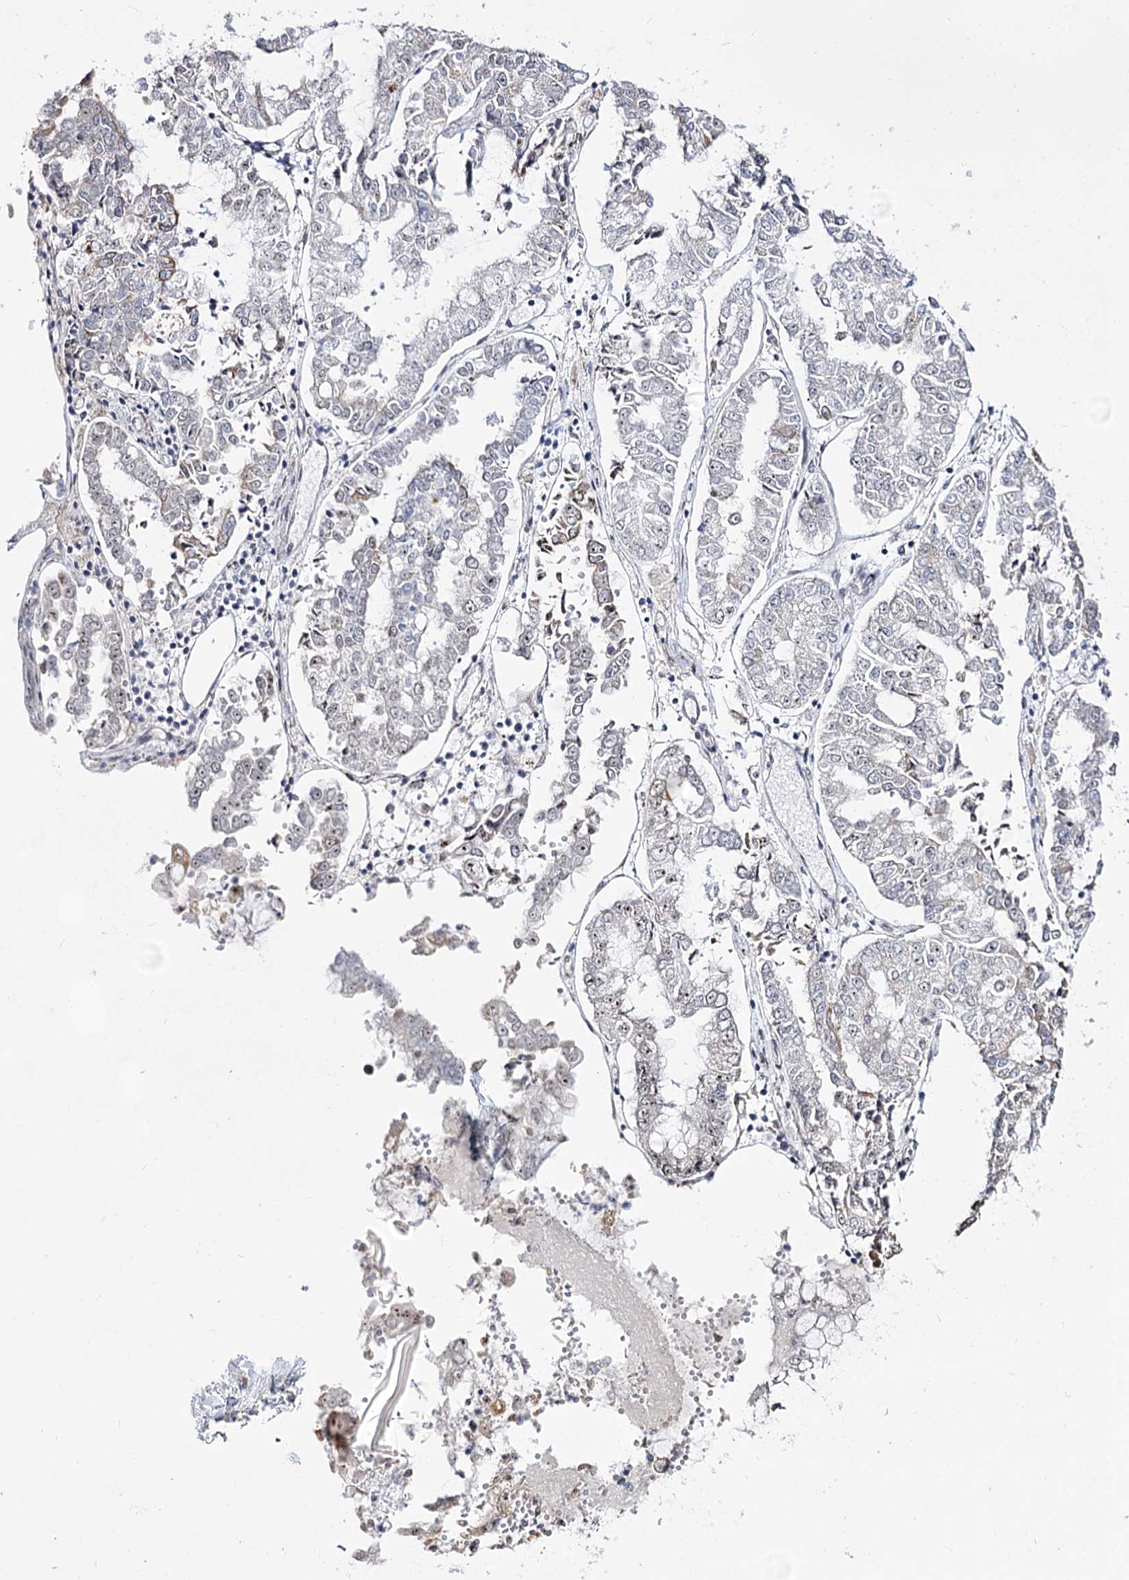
{"staining": {"intensity": "negative", "quantity": "none", "location": "none"}, "tissue": "stomach cancer", "cell_type": "Tumor cells", "image_type": "cancer", "snomed": [{"axis": "morphology", "description": "Adenocarcinoma, NOS"}, {"axis": "topography", "description": "Stomach"}], "caption": "Tumor cells are negative for protein expression in human stomach cancer.", "gene": "DDX50", "patient": {"sex": "male", "age": 76}}